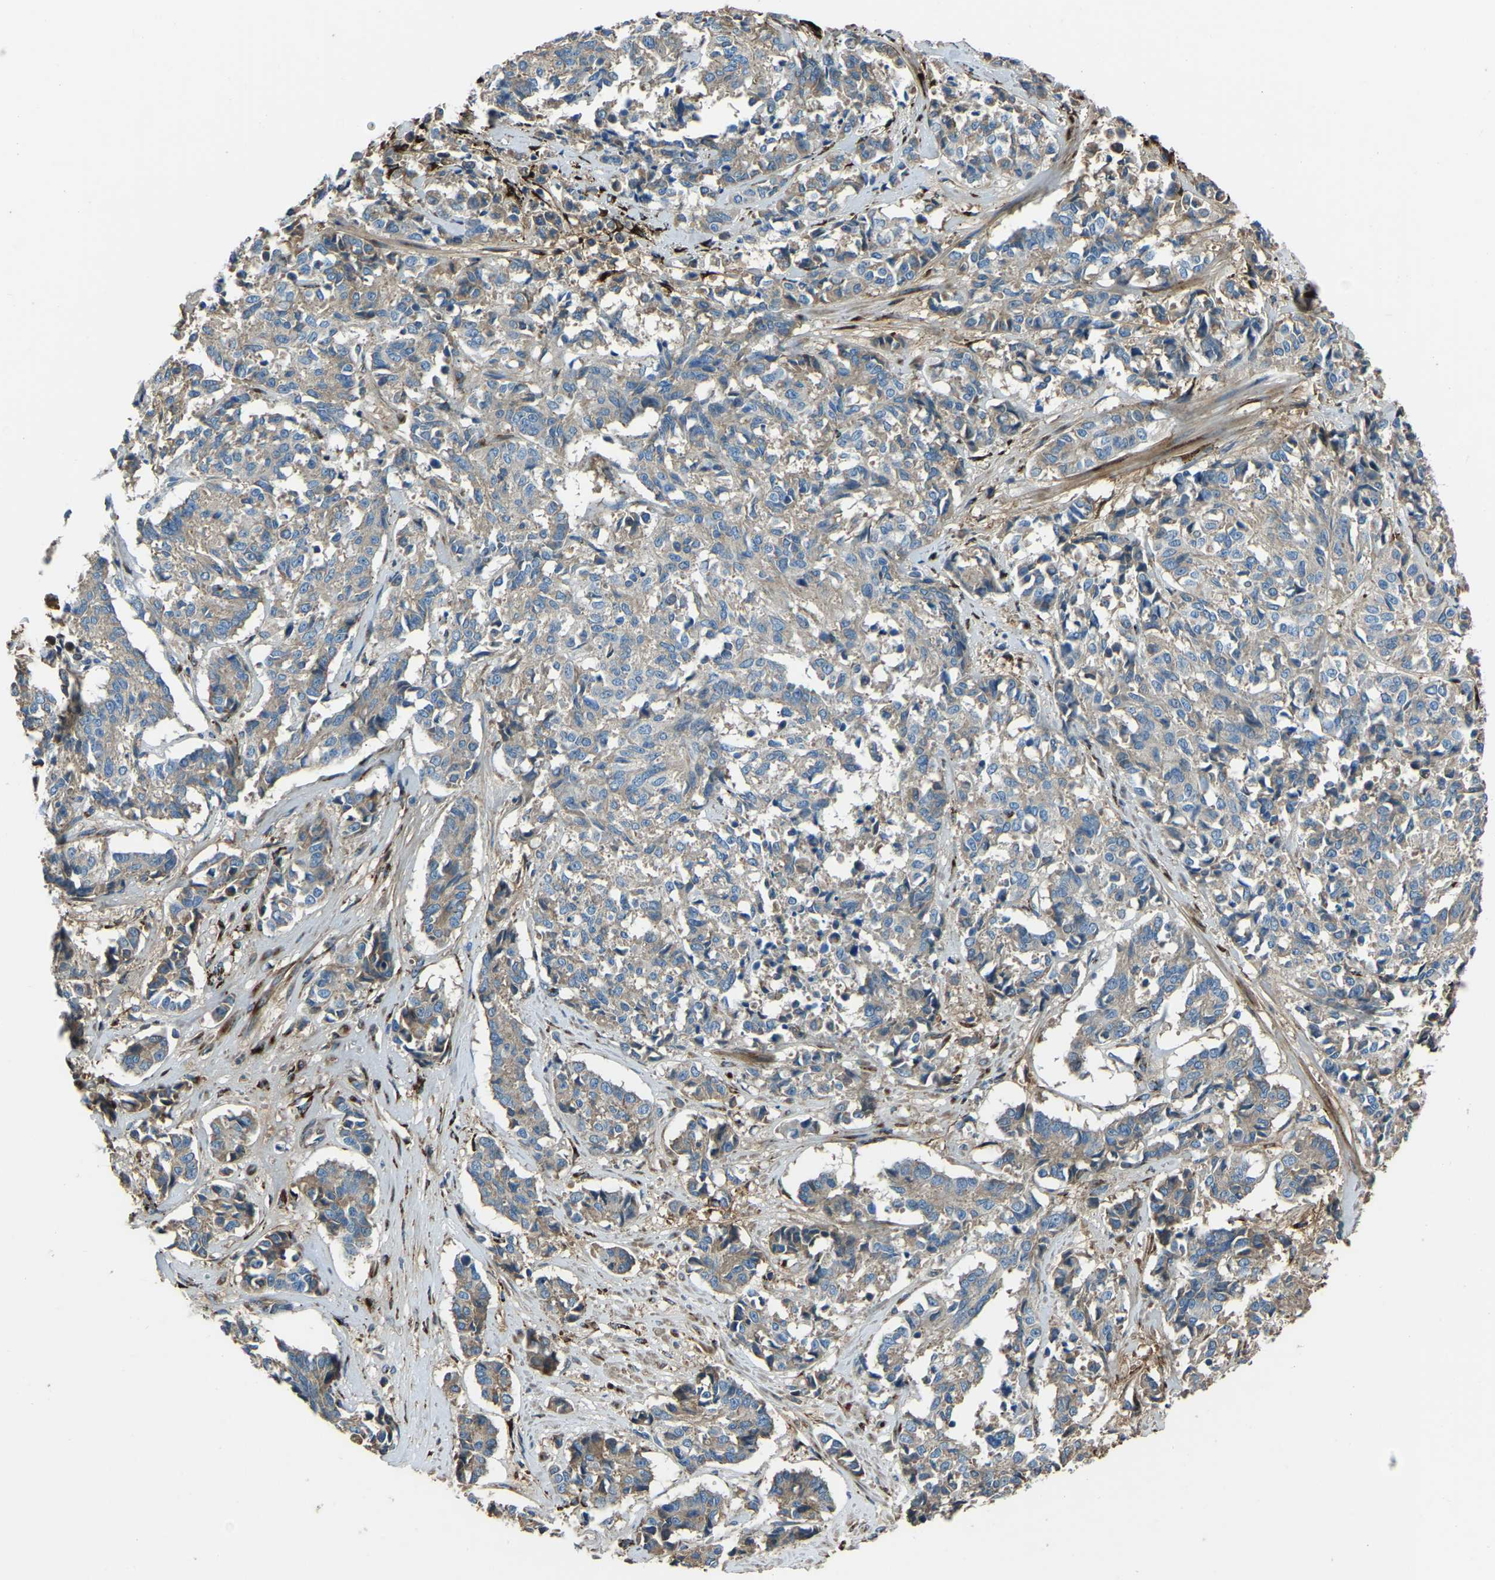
{"staining": {"intensity": "moderate", "quantity": "<25%", "location": "cytoplasmic/membranous"}, "tissue": "cervical cancer", "cell_type": "Tumor cells", "image_type": "cancer", "snomed": [{"axis": "morphology", "description": "Squamous cell carcinoma, NOS"}, {"axis": "topography", "description": "Cervix"}], "caption": "Human cervical squamous cell carcinoma stained with a protein marker exhibits moderate staining in tumor cells.", "gene": "COL3A1", "patient": {"sex": "female", "age": 35}}